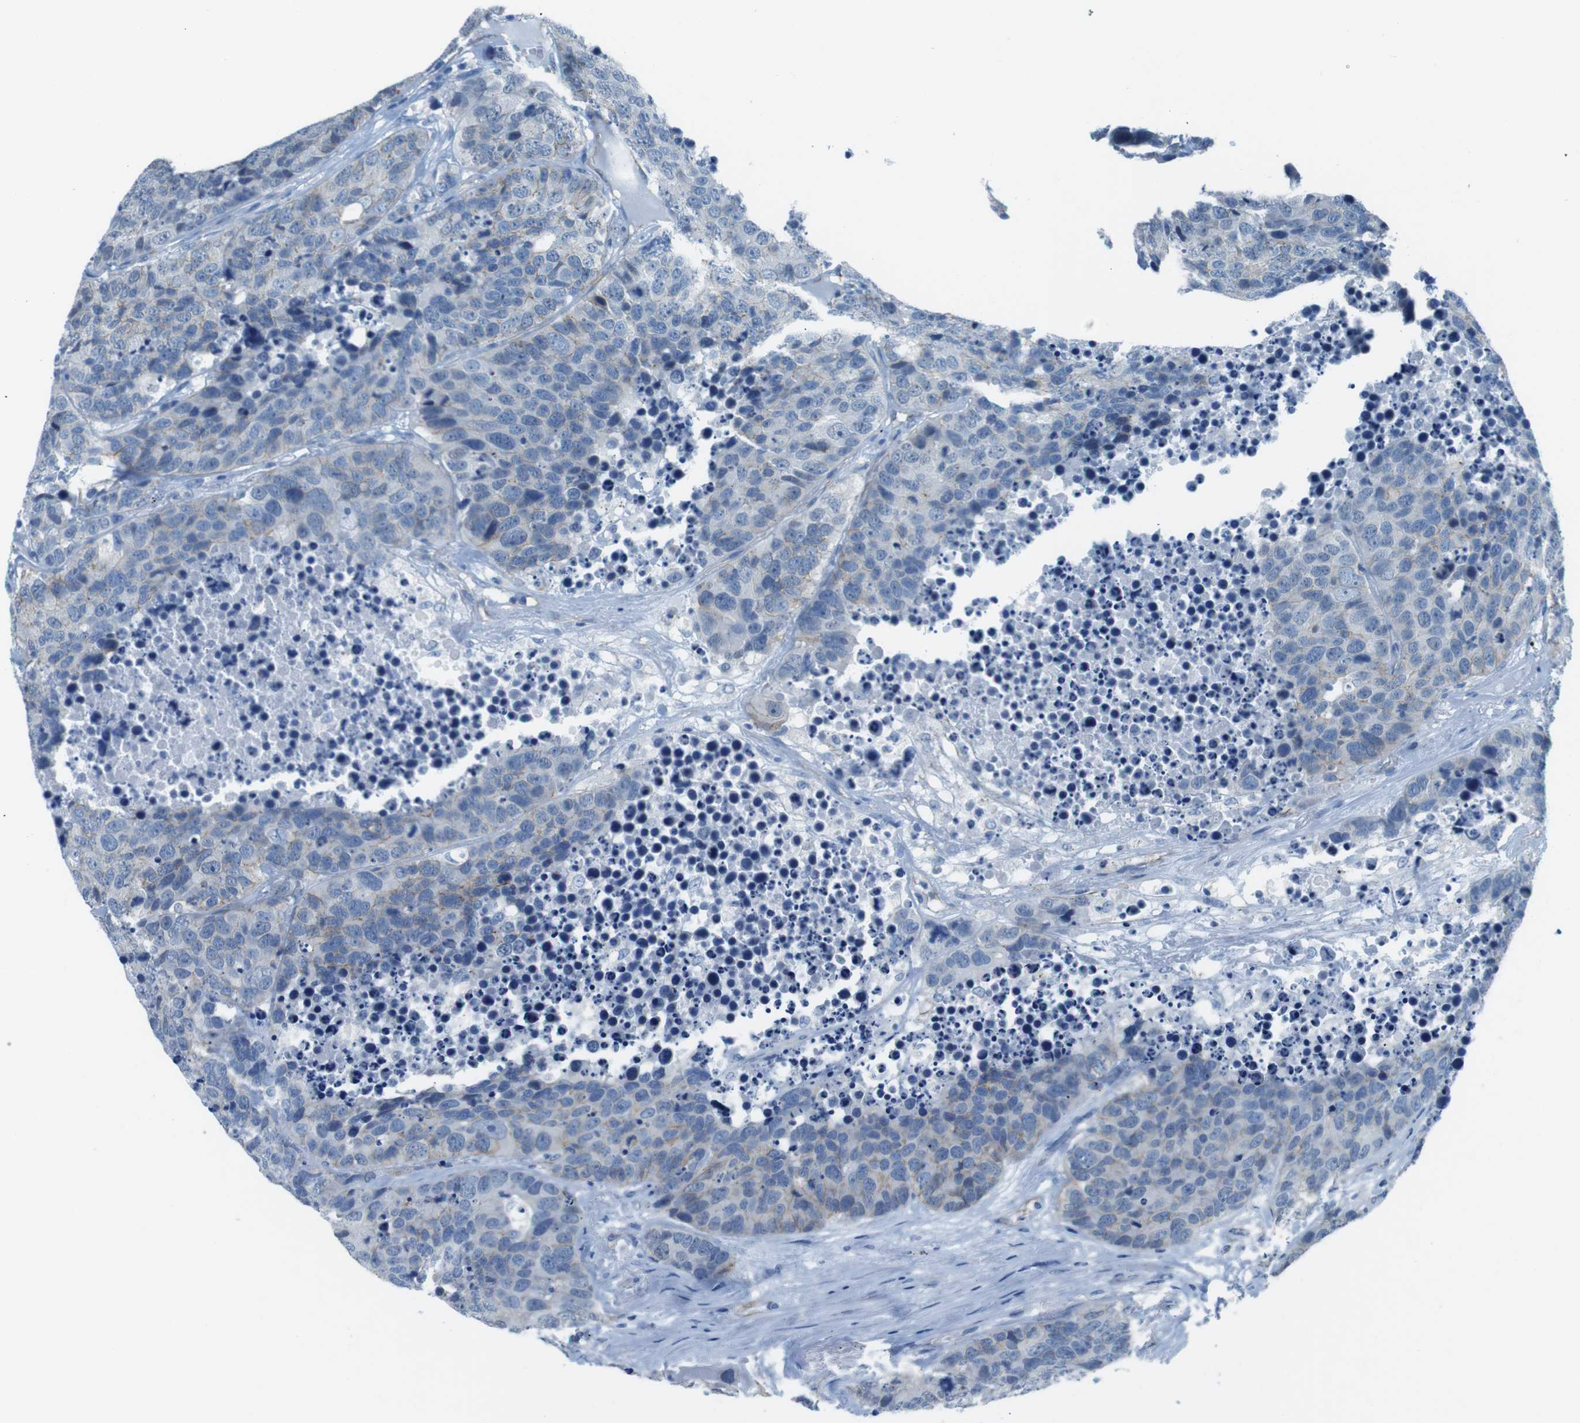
{"staining": {"intensity": "weak", "quantity": "25%-75%", "location": "cytoplasmic/membranous"}, "tissue": "carcinoid", "cell_type": "Tumor cells", "image_type": "cancer", "snomed": [{"axis": "morphology", "description": "Carcinoid, malignant, NOS"}, {"axis": "topography", "description": "Lung"}], "caption": "IHC photomicrograph of malignant carcinoid stained for a protein (brown), which displays low levels of weak cytoplasmic/membranous expression in approximately 25%-75% of tumor cells.", "gene": "SLC6A6", "patient": {"sex": "male", "age": 60}}